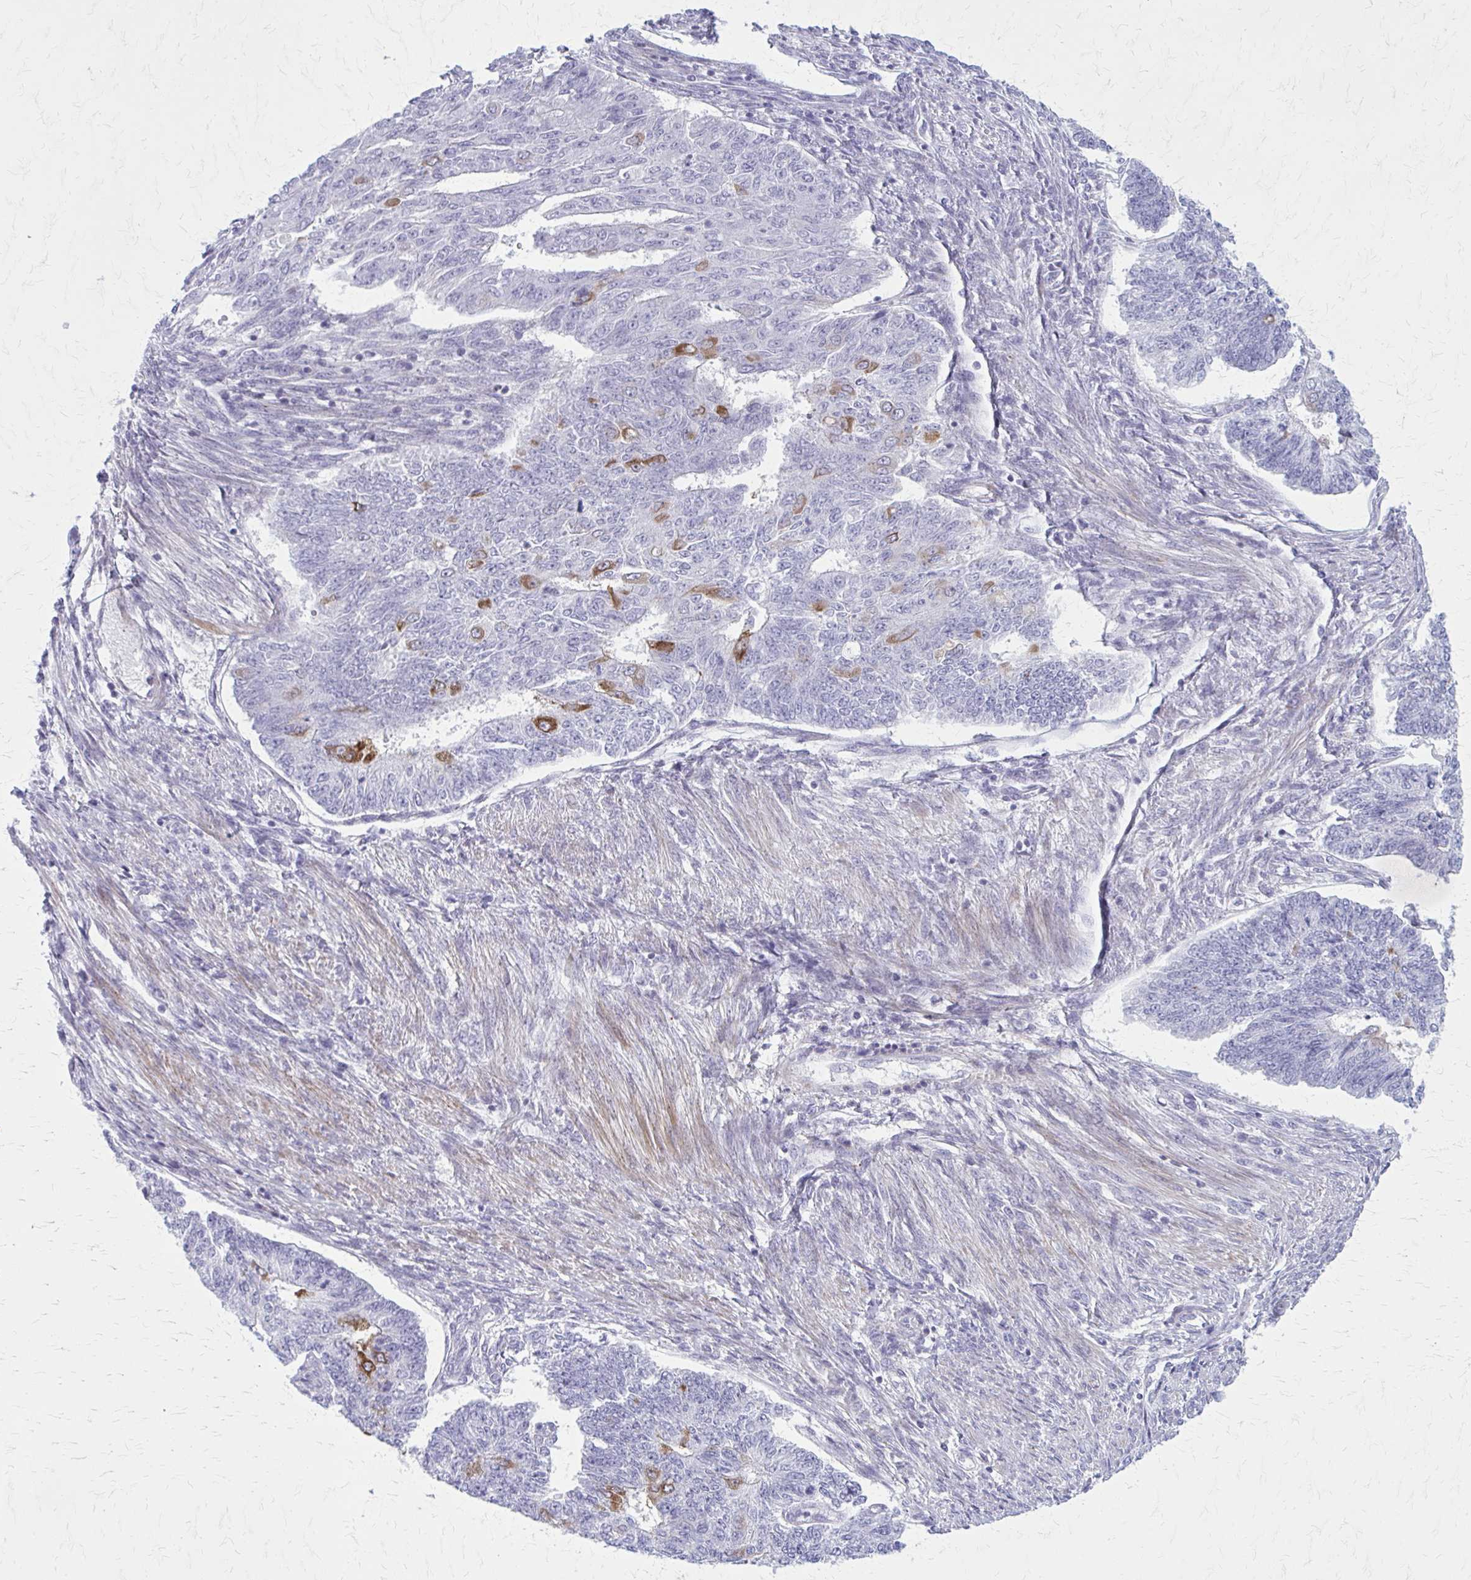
{"staining": {"intensity": "strong", "quantity": "<25%", "location": "cytoplasmic/membranous"}, "tissue": "endometrial cancer", "cell_type": "Tumor cells", "image_type": "cancer", "snomed": [{"axis": "morphology", "description": "Adenocarcinoma, NOS"}, {"axis": "topography", "description": "Endometrium"}], "caption": "Brown immunohistochemical staining in human endometrial cancer (adenocarcinoma) exhibits strong cytoplasmic/membranous staining in approximately <25% of tumor cells.", "gene": "PITPNM1", "patient": {"sex": "female", "age": 32}}